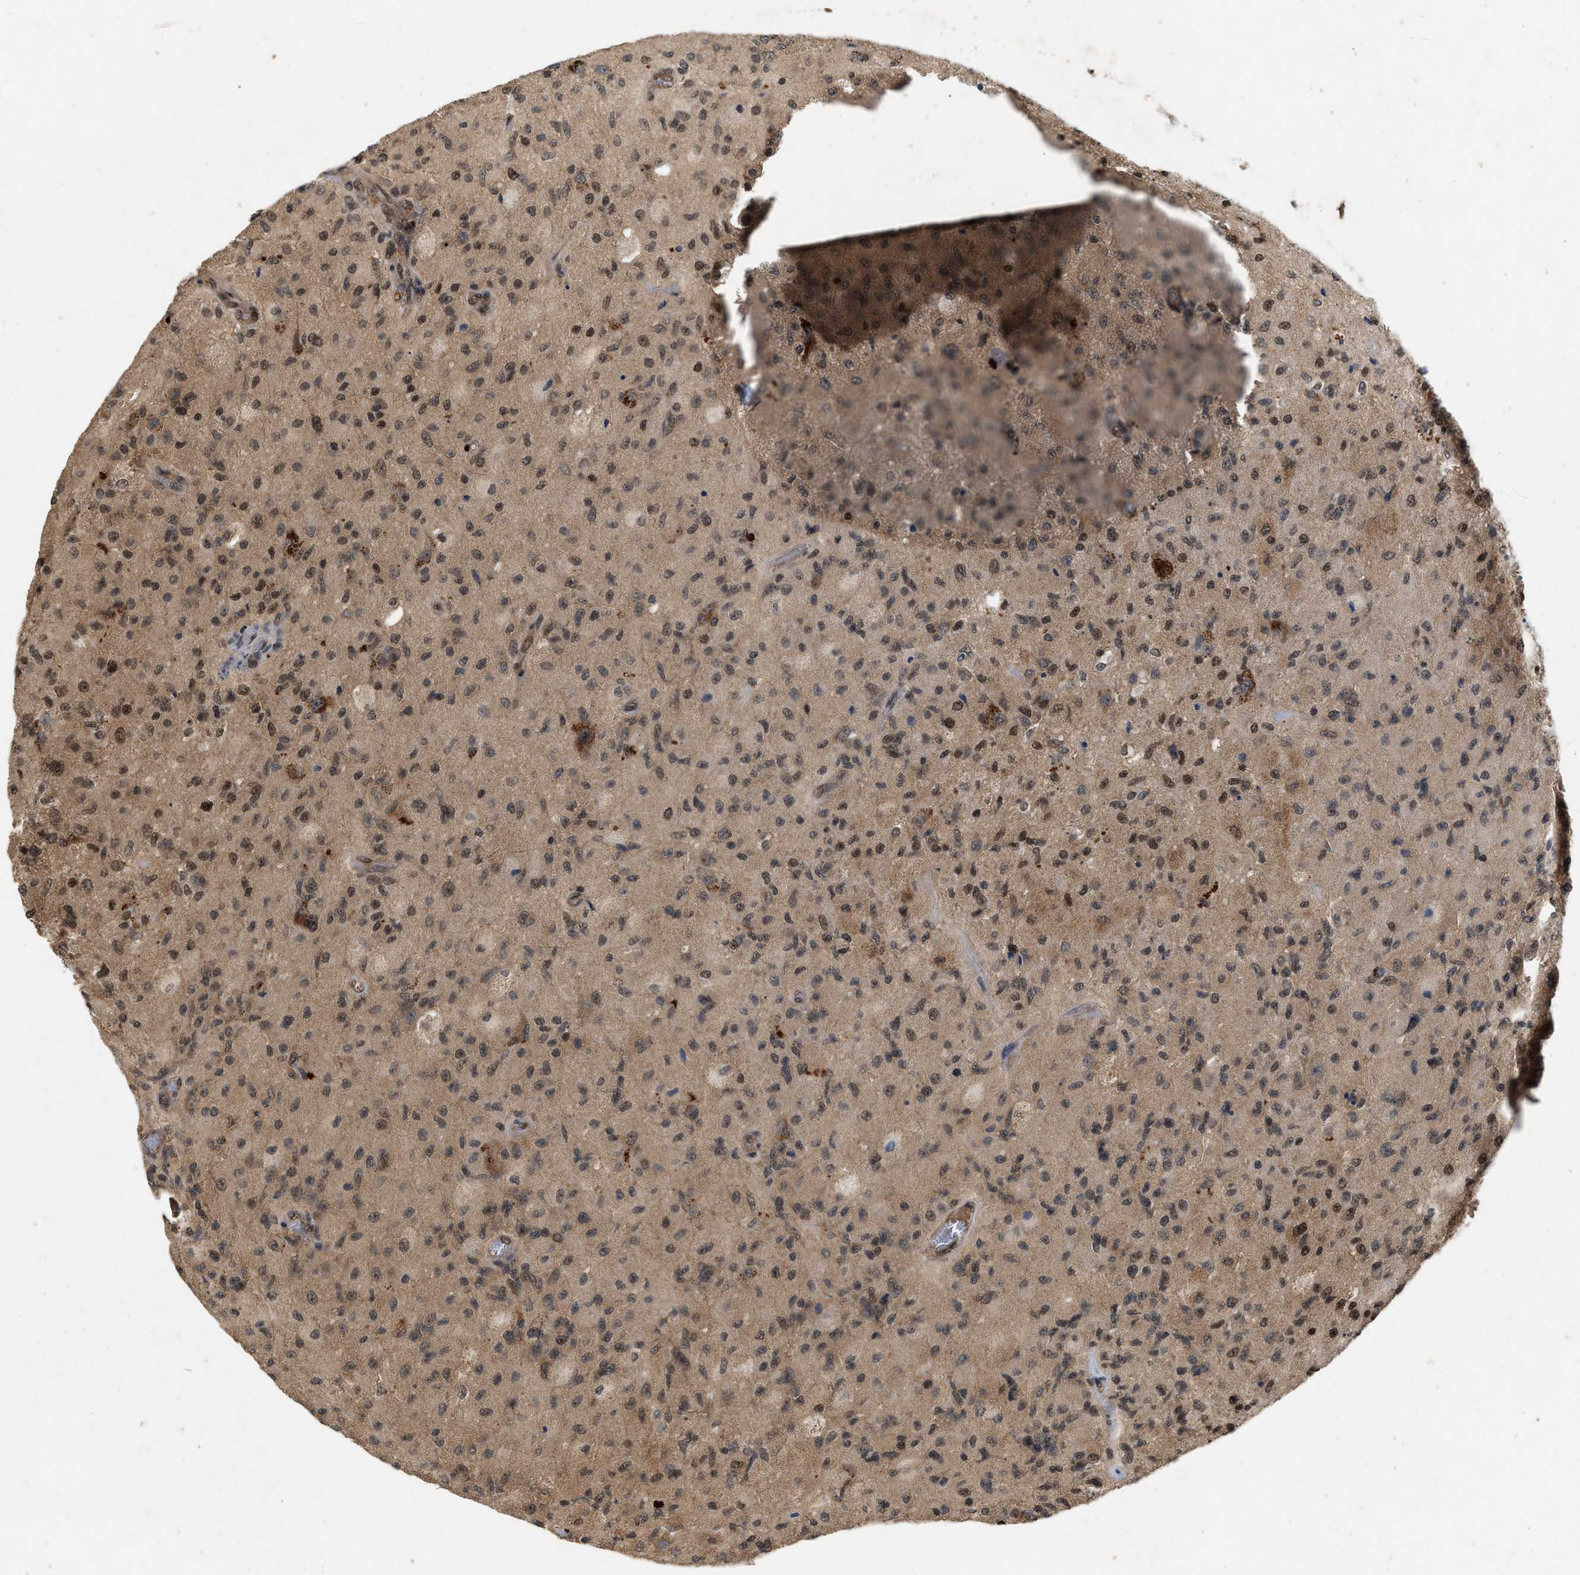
{"staining": {"intensity": "moderate", "quantity": ">75%", "location": "nuclear"}, "tissue": "glioma", "cell_type": "Tumor cells", "image_type": "cancer", "snomed": [{"axis": "morphology", "description": "Normal tissue, NOS"}, {"axis": "morphology", "description": "Glioma, malignant, High grade"}, {"axis": "topography", "description": "Cerebral cortex"}], "caption": "A medium amount of moderate nuclear positivity is identified in about >75% of tumor cells in glioma tissue.", "gene": "RUSC2", "patient": {"sex": "male", "age": 77}}